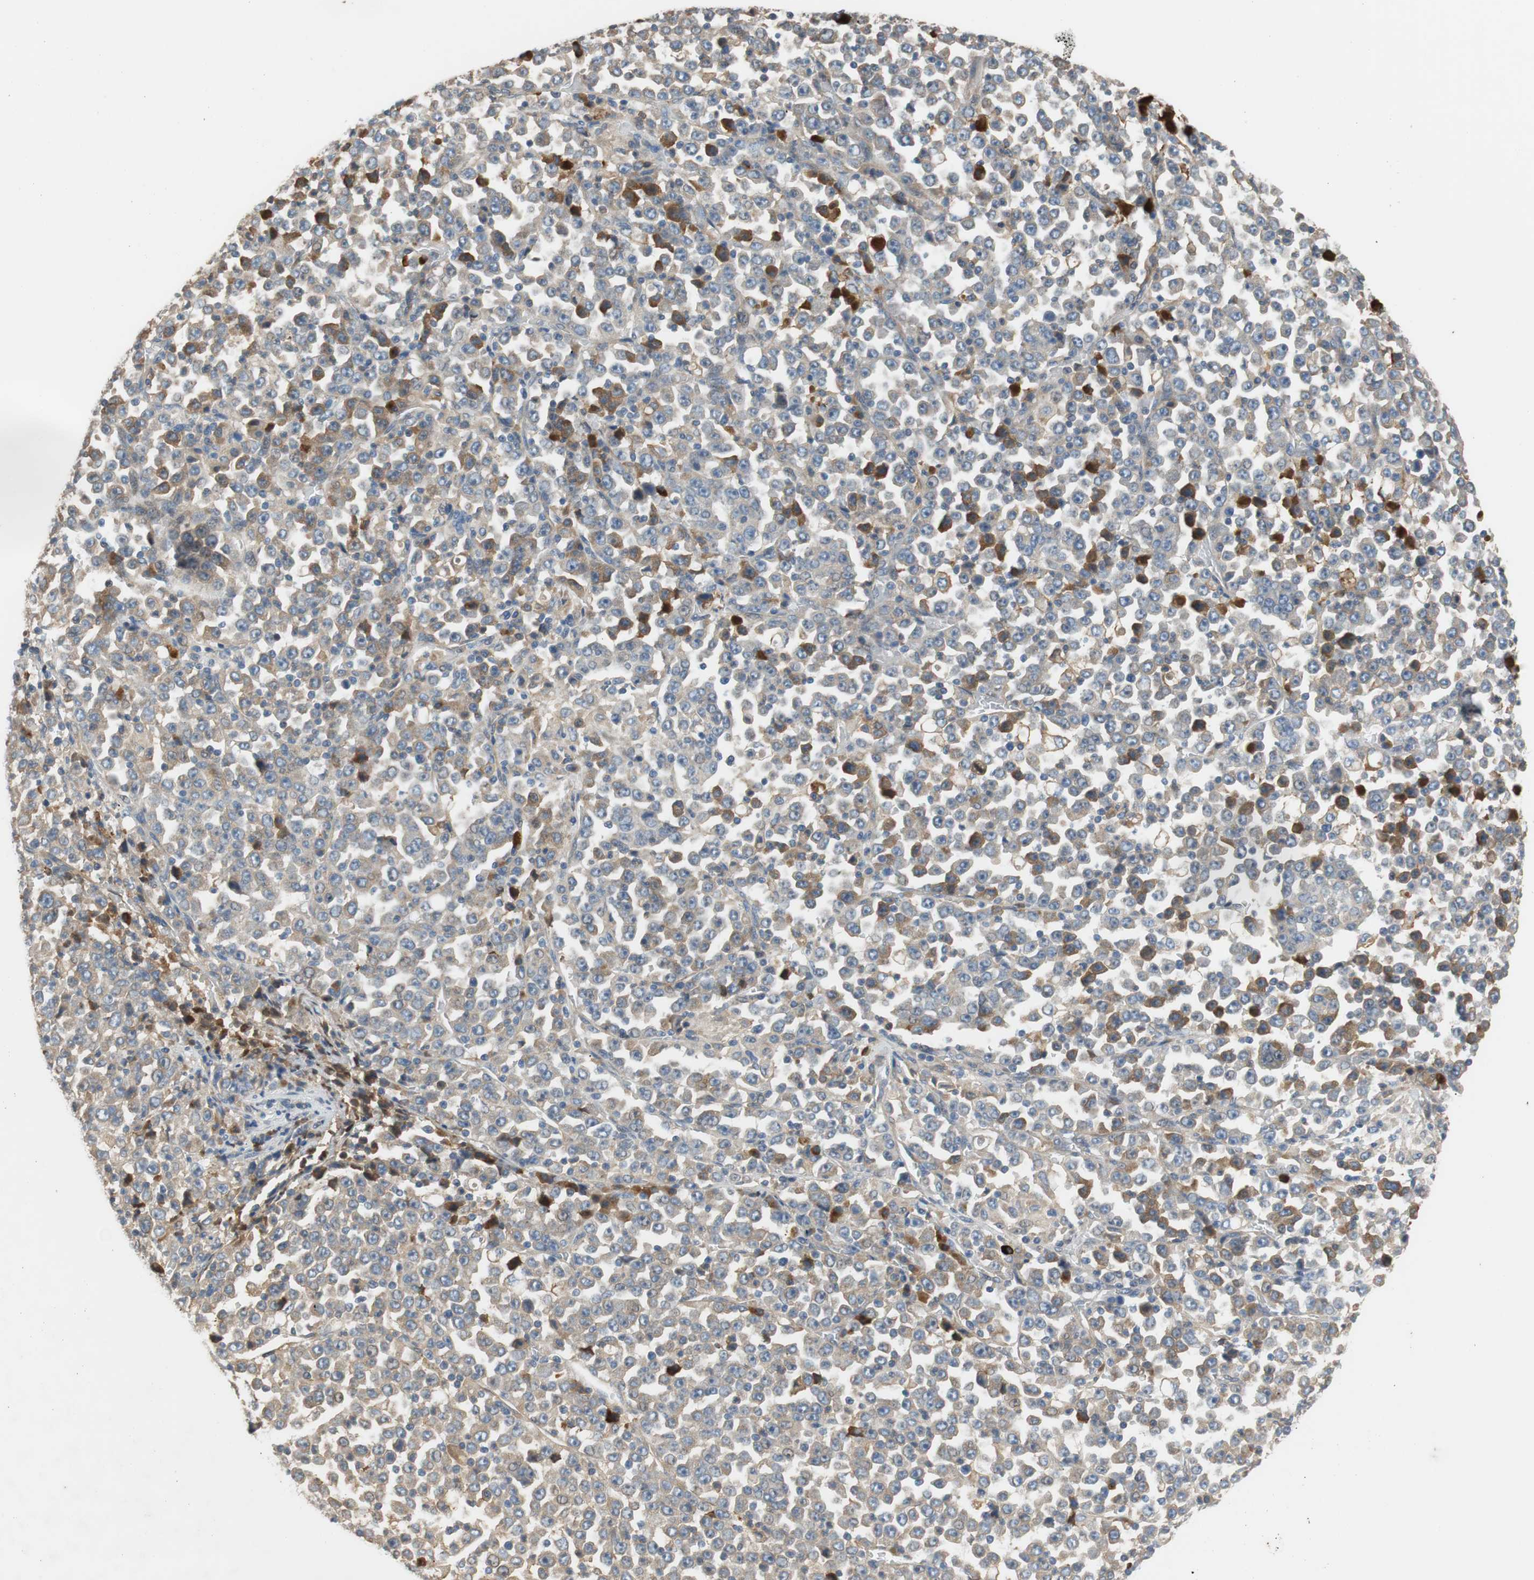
{"staining": {"intensity": "moderate", "quantity": ">75%", "location": "cytoplasmic/membranous"}, "tissue": "stomach cancer", "cell_type": "Tumor cells", "image_type": "cancer", "snomed": [{"axis": "morphology", "description": "Normal tissue, NOS"}, {"axis": "morphology", "description": "Adenocarcinoma, NOS"}, {"axis": "topography", "description": "Stomach, upper"}, {"axis": "topography", "description": "Stomach"}], "caption": "Human stomach cancer stained with a protein marker exhibits moderate staining in tumor cells.", "gene": "C4A", "patient": {"sex": "male", "age": 59}}